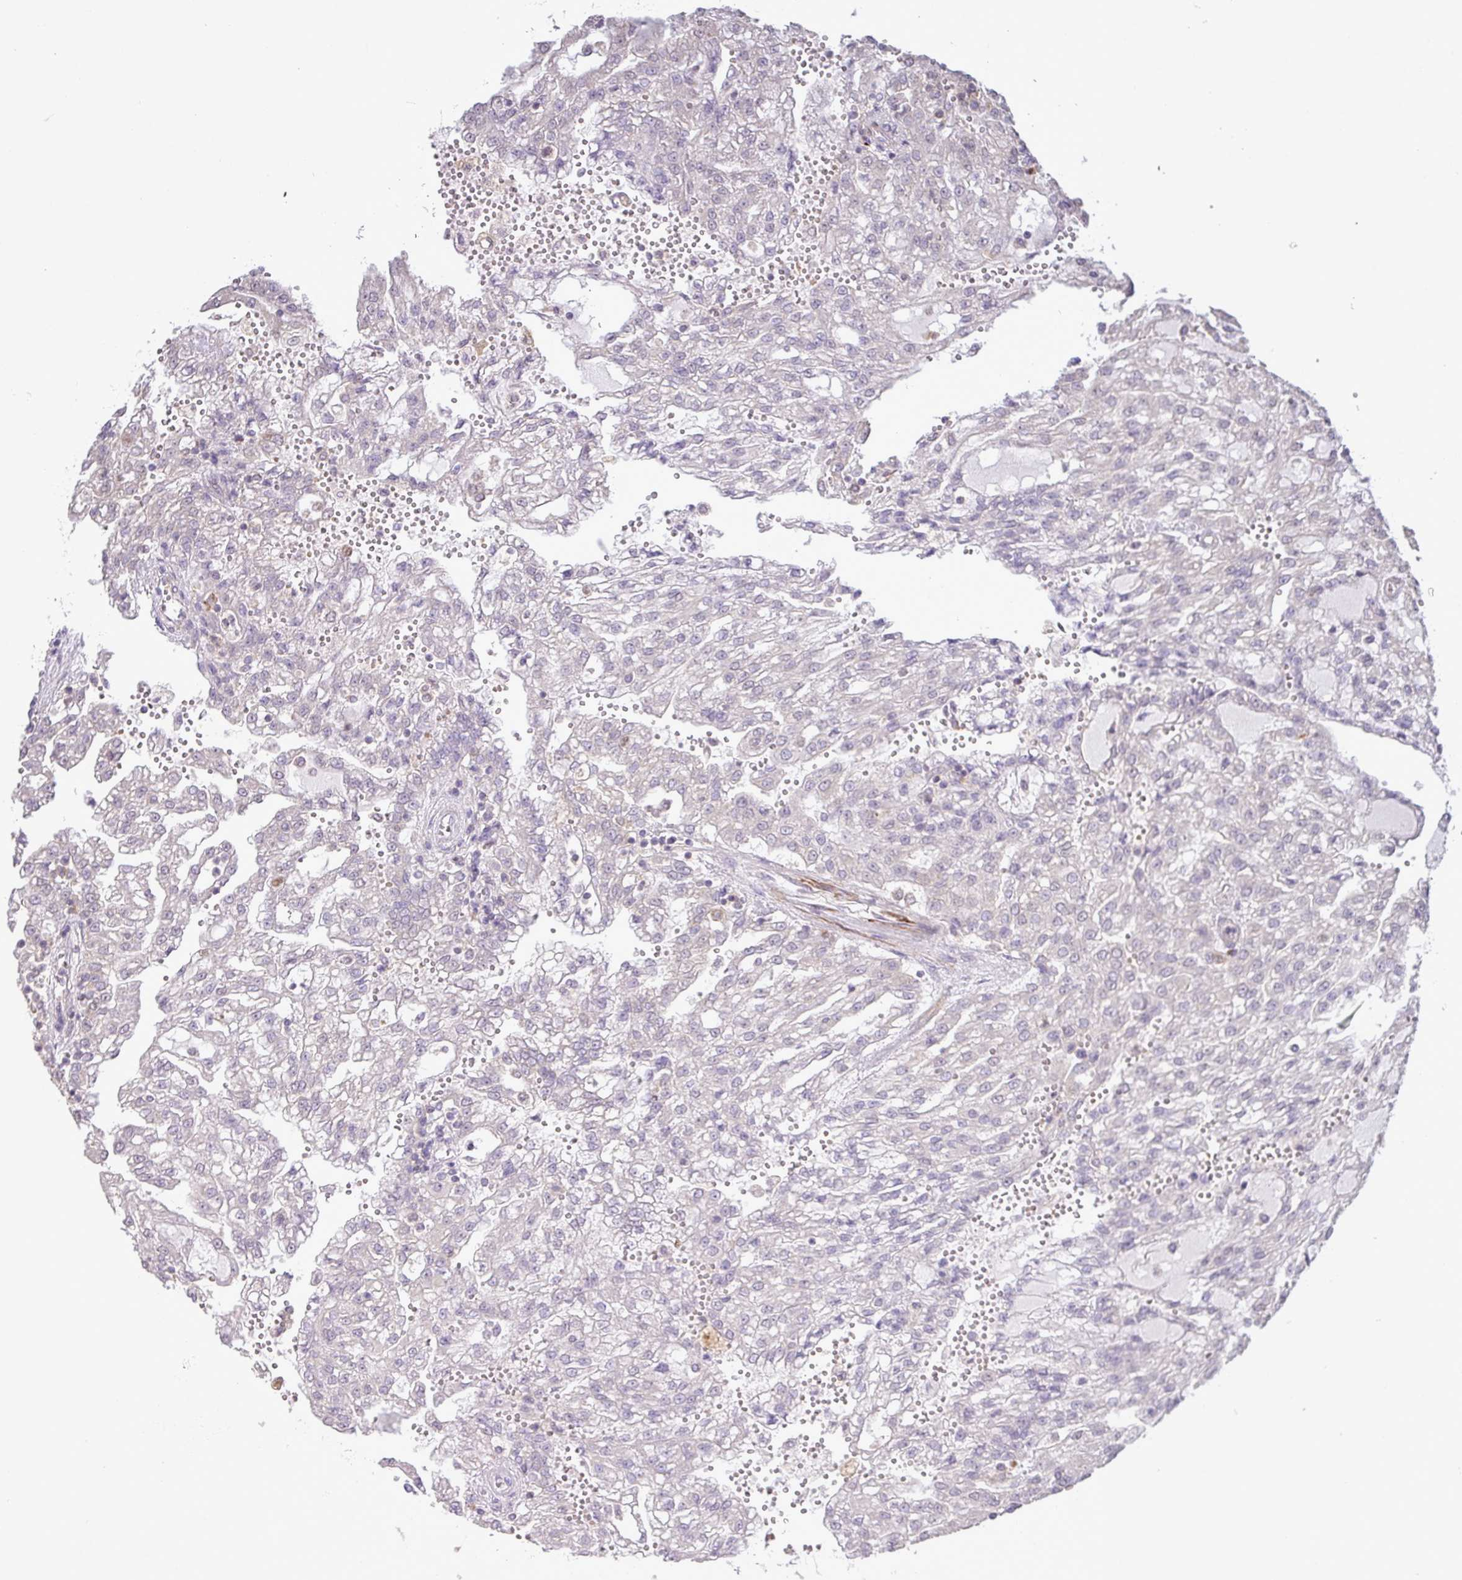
{"staining": {"intensity": "negative", "quantity": "none", "location": "none"}, "tissue": "renal cancer", "cell_type": "Tumor cells", "image_type": "cancer", "snomed": [{"axis": "morphology", "description": "Adenocarcinoma, NOS"}, {"axis": "topography", "description": "Kidney"}], "caption": "This is an IHC image of human renal cancer (adenocarcinoma). There is no staining in tumor cells.", "gene": "TPRA1", "patient": {"sex": "male", "age": 63}}